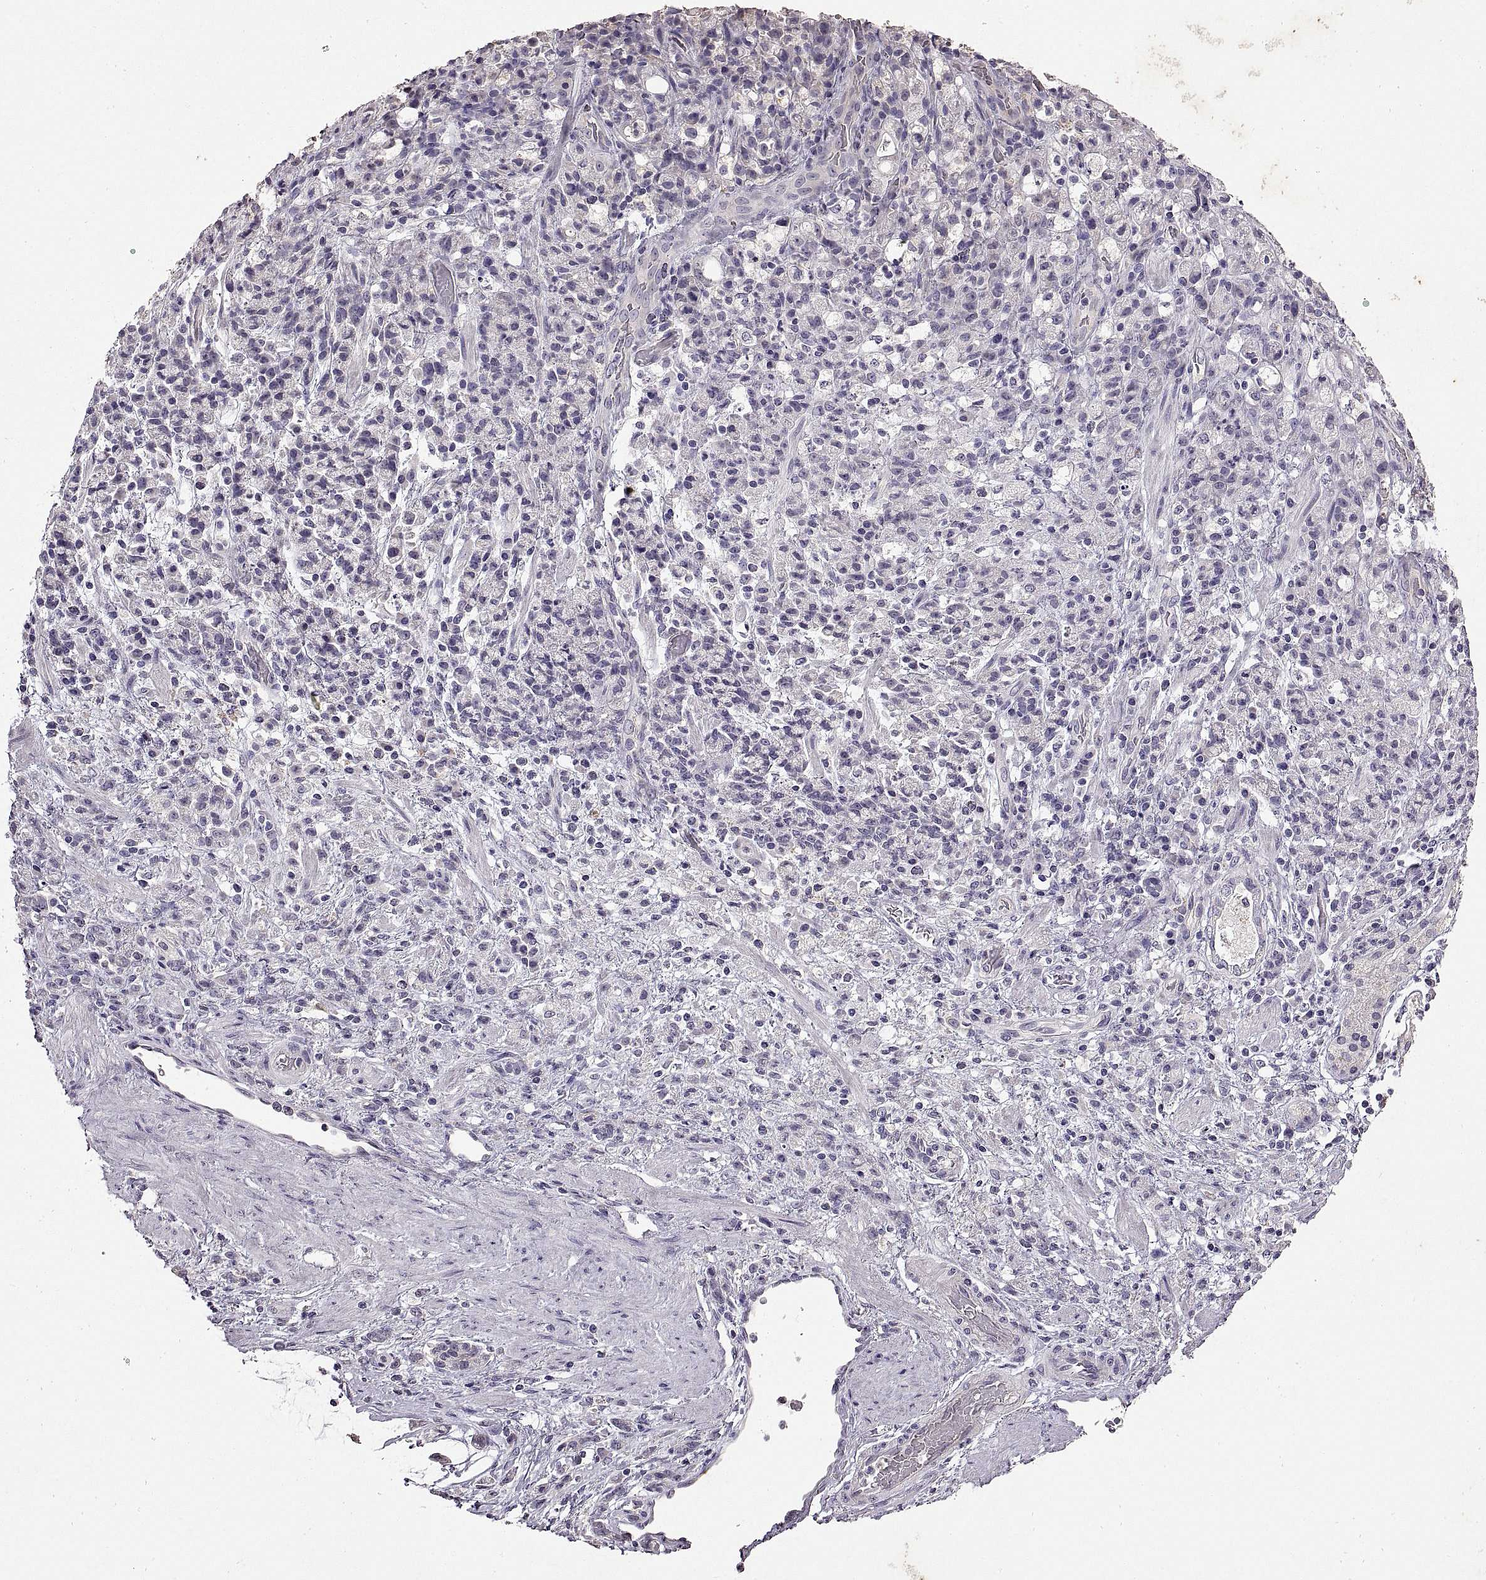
{"staining": {"intensity": "negative", "quantity": "none", "location": "none"}, "tissue": "stomach cancer", "cell_type": "Tumor cells", "image_type": "cancer", "snomed": [{"axis": "morphology", "description": "Adenocarcinoma, NOS"}, {"axis": "topography", "description": "Stomach"}], "caption": "Stomach adenocarcinoma was stained to show a protein in brown. There is no significant positivity in tumor cells.", "gene": "DEFB136", "patient": {"sex": "female", "age": 60}}